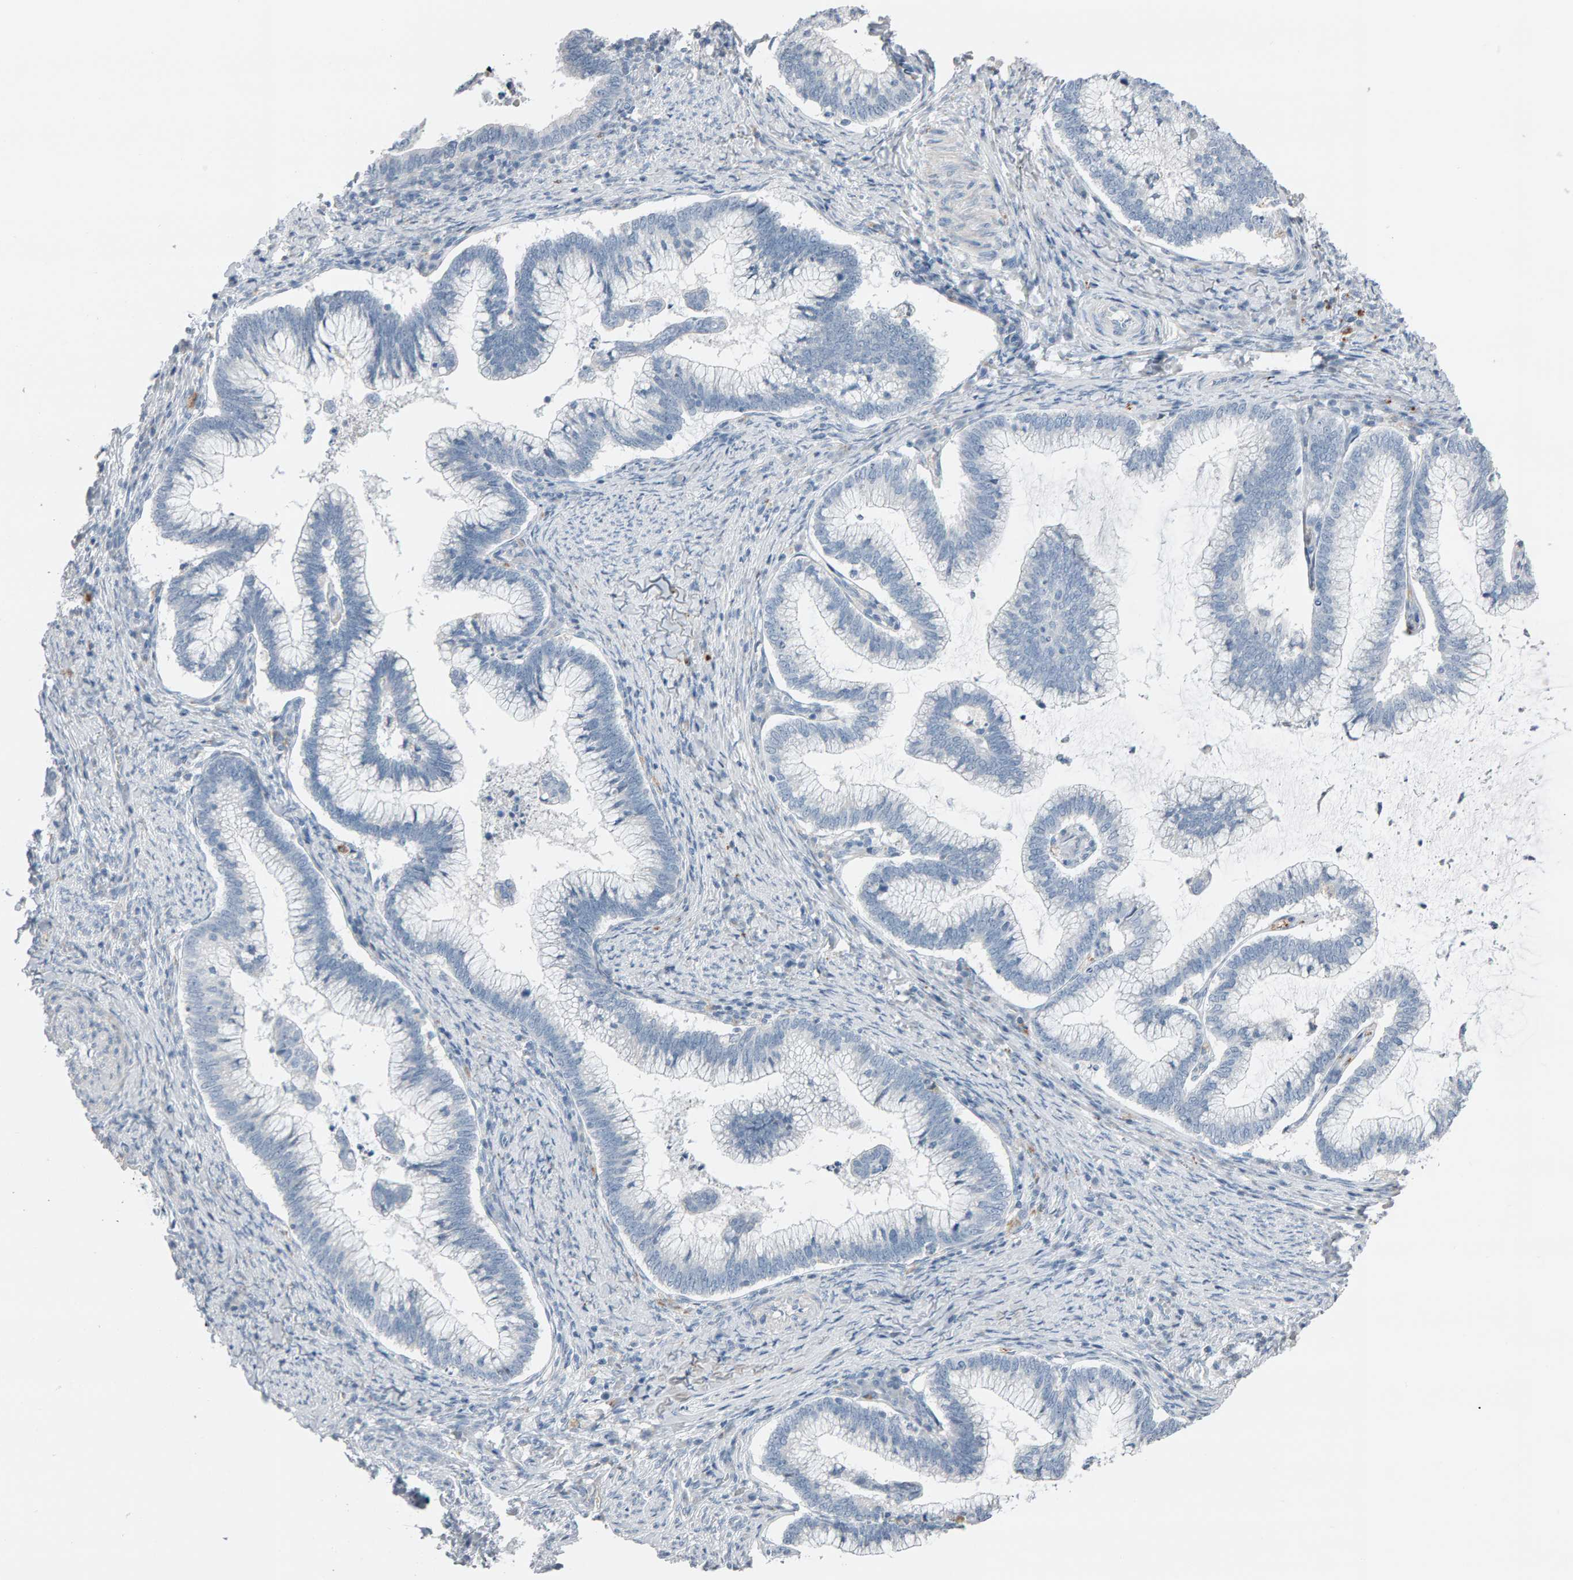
{"staining": {"intensity": "negative", "quantity": "none", "location": "none"}, "tissue": "cervical cancer", "cell_type": "Tumor cells", "image_type": "cancer", "snomed": [{"axis": "morphology", "description": "Adenocarcinoma, NOS"}, {"axis": "topography", "description": "Cervix"}], "caption": "An immunohistochemistry (IHC) photomicrograph of cervical cancer is shown. There is no staining in tumor cells of cervical cancer. (DAB (3,3'-diaminobenzidine) IHC, high magnification).", "gene": "IPPK", "patient": {"sex": "female", "age": 36}}